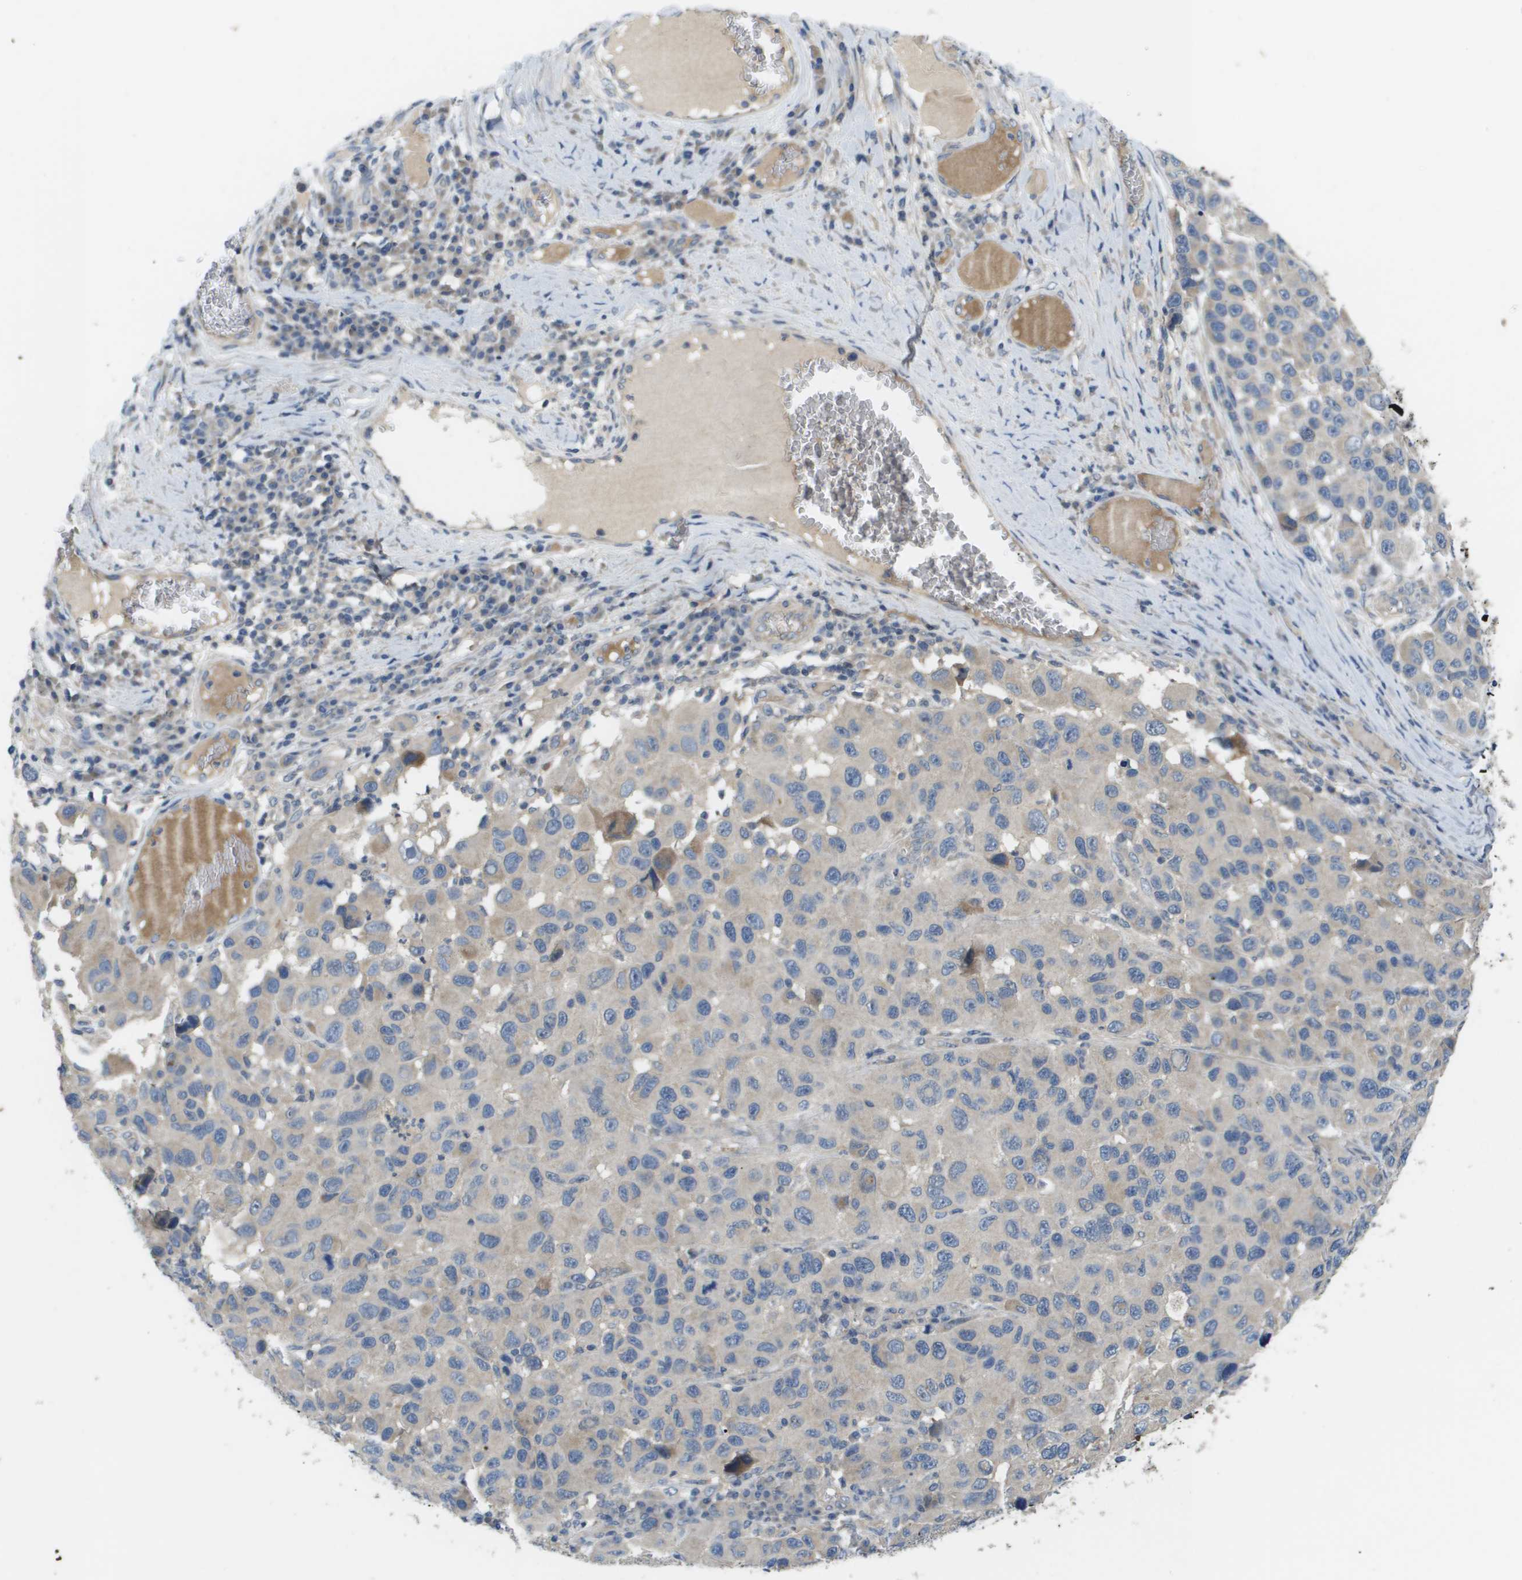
{"staining": {"intensity": "weak", "quantity": "<25%", "location": "cytoplasmic/membranous"}, "tissue": "melanoma", "cell_type": "Tumor cells", "image_type": "cancer", "snomed": [{"axis": "morphology", "description": "Malignant melanoma, NOS"}, {"axis": "topography", "description": "Skin"}], "caption": "Protein analysis of melanoma exhibits no significant positivity in tumor cells.", "gene": "KRT23", "patient": {"sex": "male", "age": 53}}